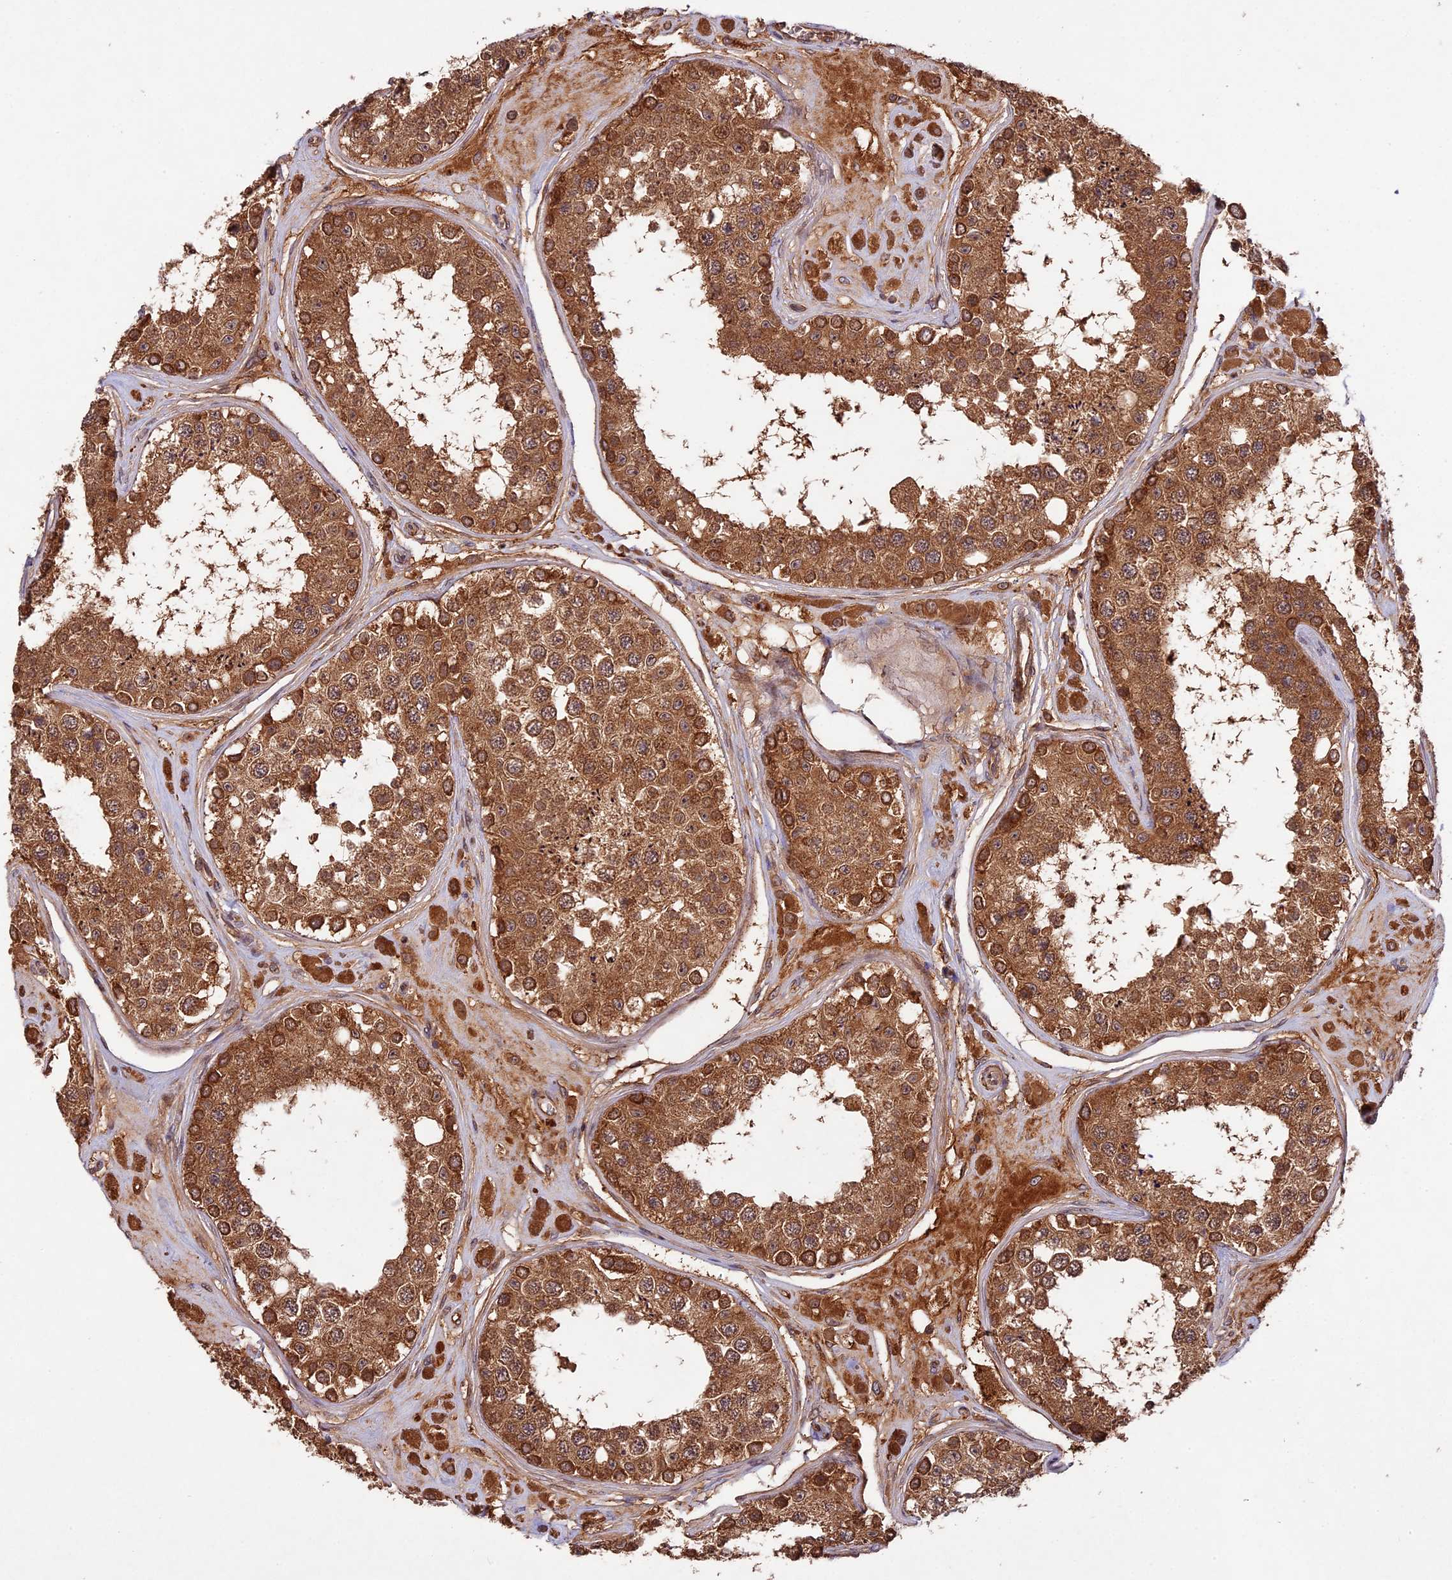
{"staining": {"intensity": "strong", "quantity": ">75%", "location": "cytoplasmic/membranous"}, "tissue": "testis", "cell_type": "Cells in seminiferous ducts", "image_type": "normal", "snomed": [{"axis": "morphology", "description": "Normal tissue, NOS"}, {"axis": "topography", "description": "Testis"}], "caption": "The image reveals staining of benign testis, revealing strong cytoplasmic/membranous protein staining (brown color) within cells in seminiferous ducts. The staining was performed using DAB (3,3'-diaminobenzidine), with brown indicating positive protein expression. Nuclei are stained blue with hematoxylin.", "gene": "CHAC1", "patient": {"sex": "male", "age": 25}}